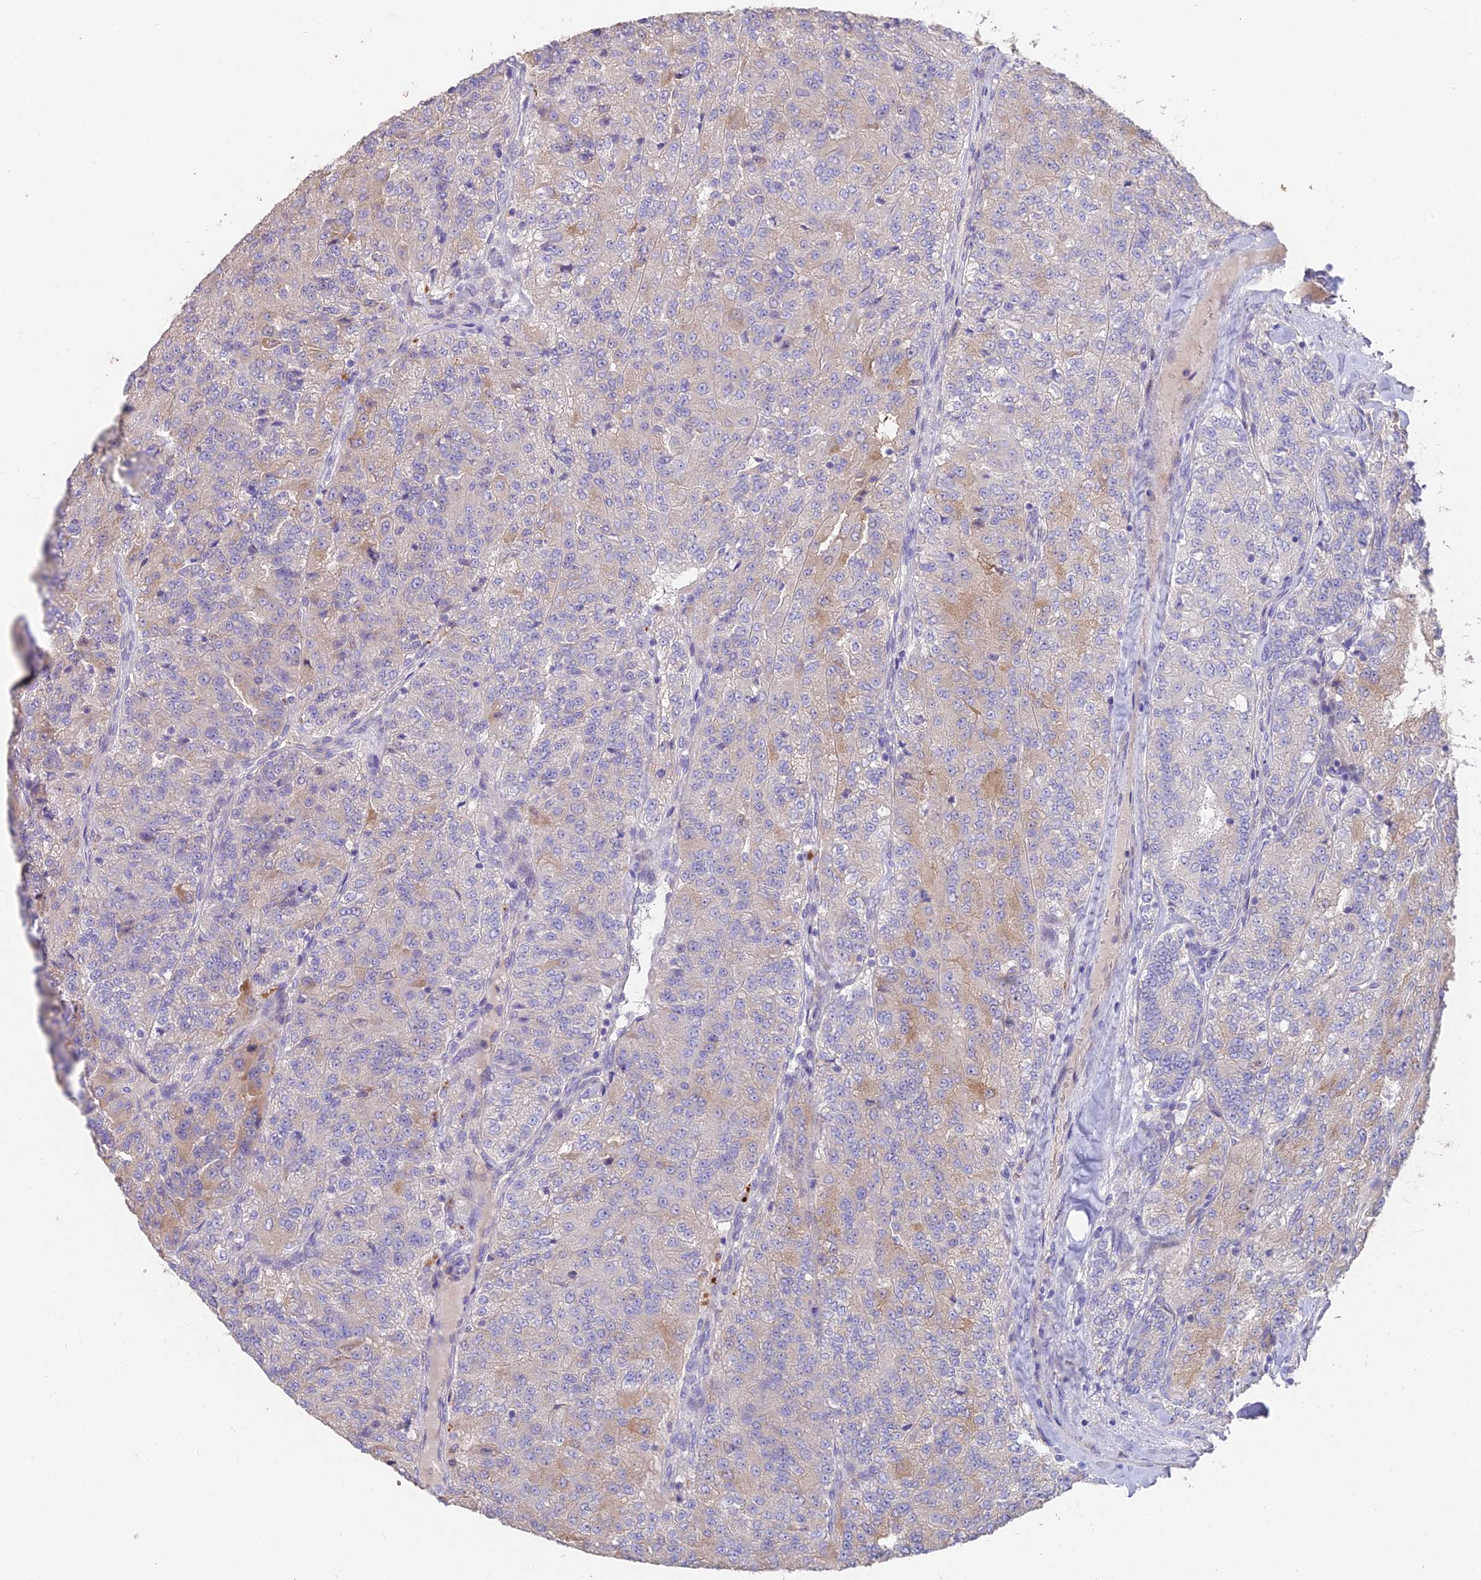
{"staining": {"intensity": "weak", "quantity": "<25%", "location": "cytoplasmic/membranous"}, "tissue": "renal cancer", "cell_type": "Tumor cells", "image_type": "cancer", "snomed": [{"axis": "morphology", "description": "Adenocarcinoma, NOS"}, {"axis": "topography", "description": "Kidney"}], "caption": "Protein analysis of renal cancer (adenocarcinoma) displays no significant staining in tumor cells.", "gene": "FAM168B", "patient": {"sex": "female", "age": 63}}